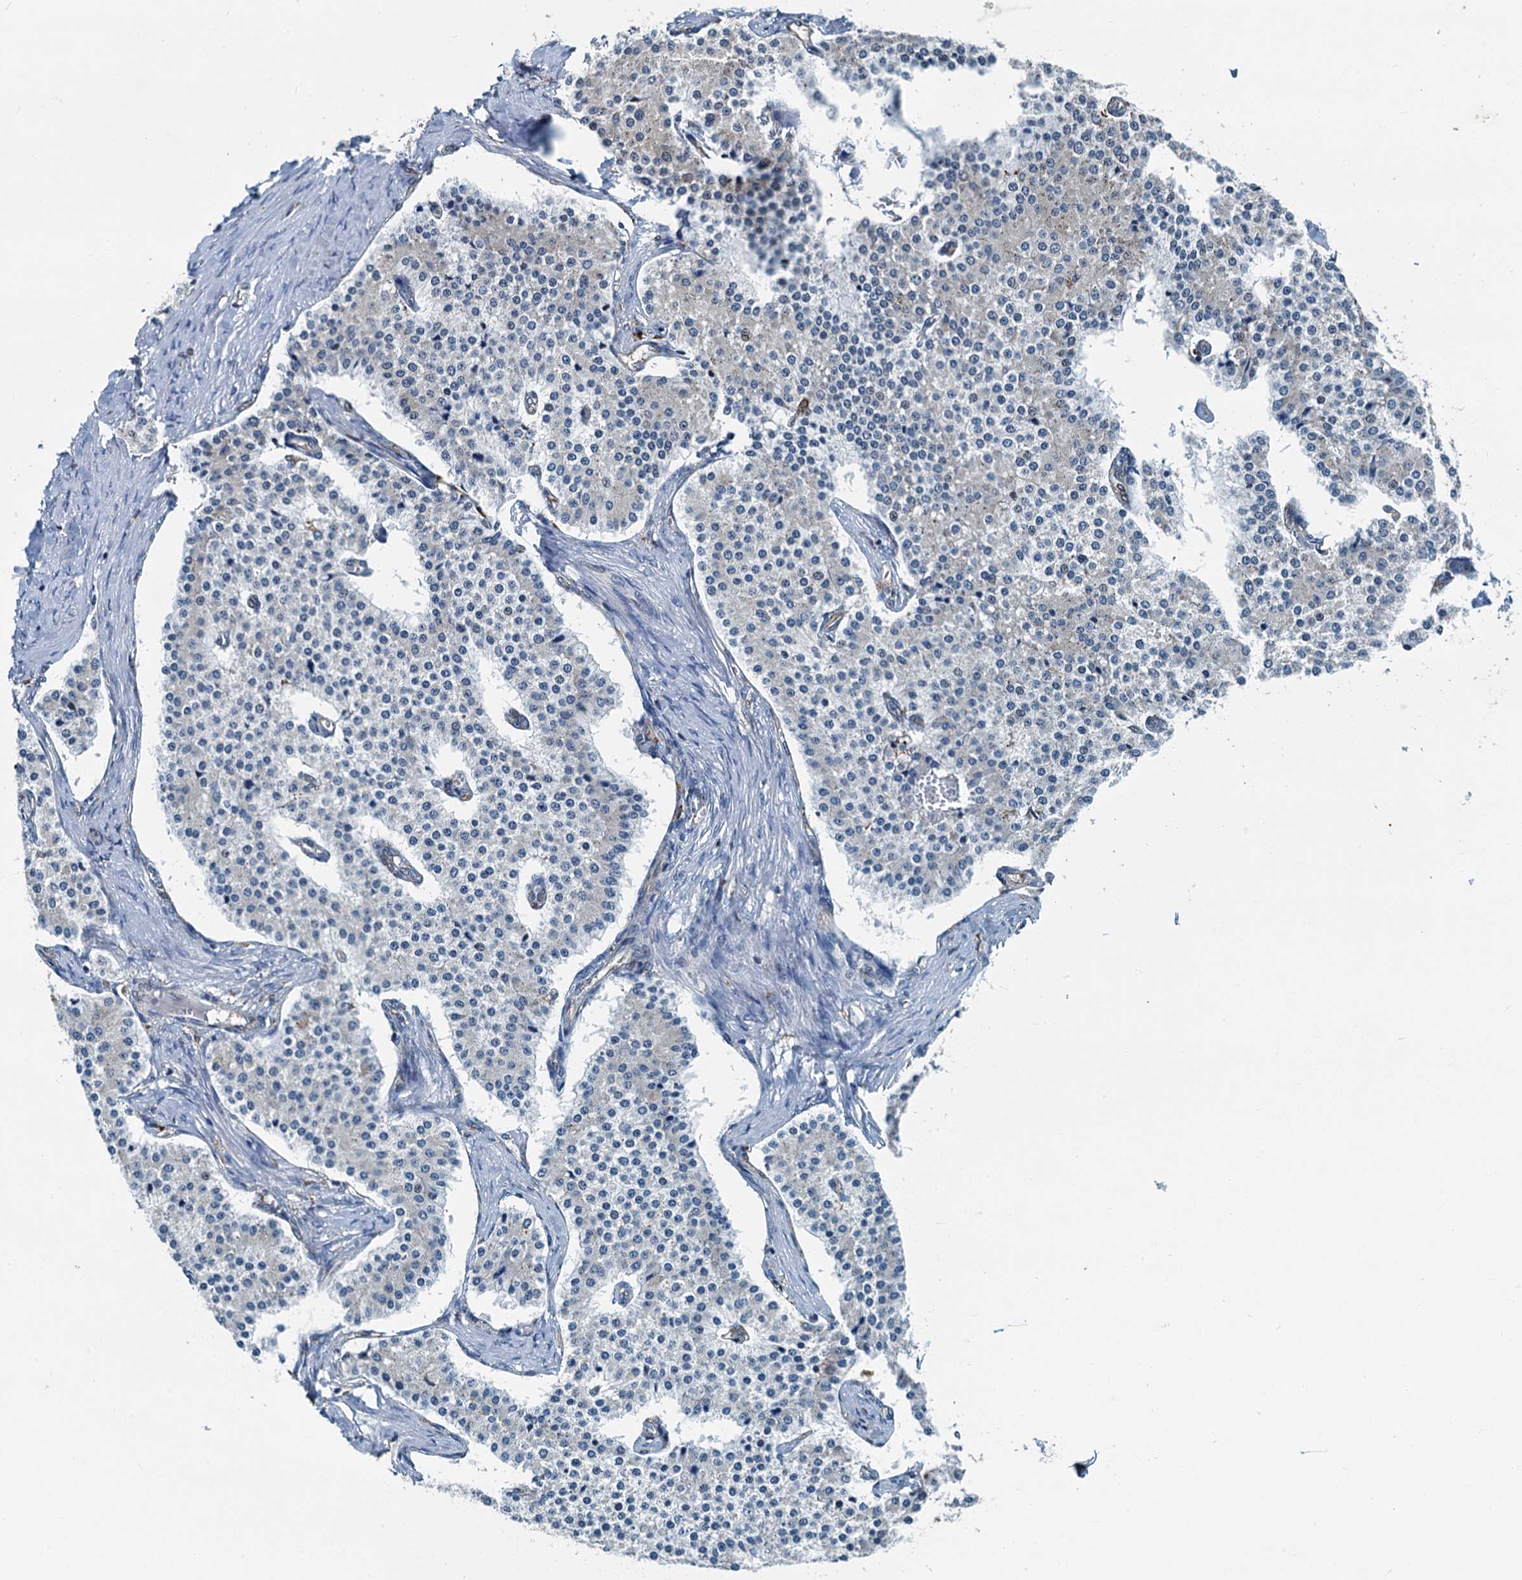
{"staining": {"intensity": "negative", "quantity": "none", "location": "none"}, "tissue": "carcinoid", "cell_type": "Tumor cells", "image_type": "cancer", "snomed": [{"axis": "morphology", "description": "Carcinoid, malignant, NOS"}, {"axis": "topography", "description": "Colon"}], "caption": "Protein analysis of malignant carcinoid reveals no significant expression in tumor cells. The staining is performed using DAB (3,3'-diaminobenzidine) brown chromogen with nuclei counter-stained in using hematoxylin.", "gene": "TAMALIN", "patient": {"sex": "female", "age": 52}}